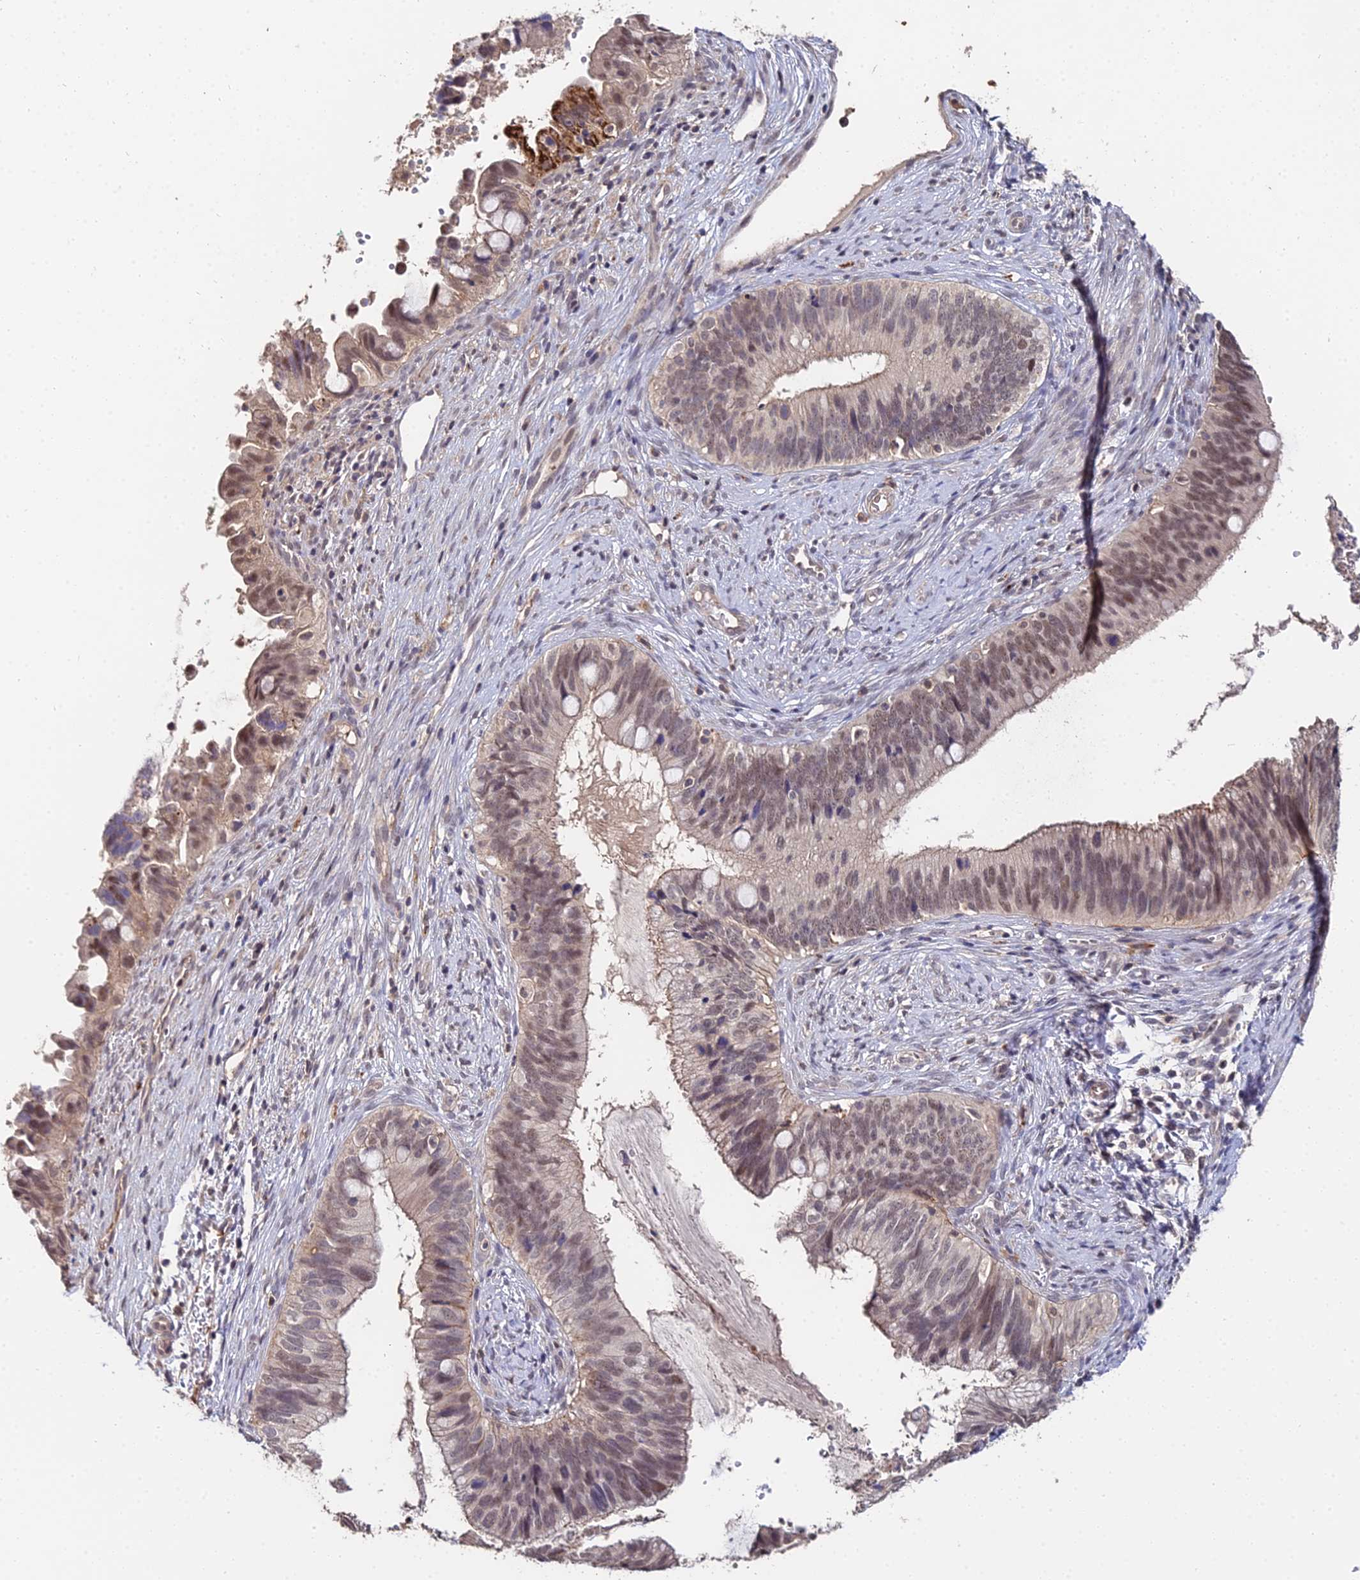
{"staining": {"intensity": "weak", "quantity": ">75%", "location": "nuclear"}, "tissue": "cervical cancer", "cell_type": "Tumor cells", "image_type": "cancer", "snomed": [{"axis": "morphology", "description": "Adenocarcinoma, NOS"}, {"axis": "topography", "description": "Cervix"}], "caption": "IHC micrograph of neoplastic tissue: human adenocarcinoma (cervical) stained using immunohistochemistry (IHC) shows low levels of weak protein expression localized specifically in the nuclear of tumor cells, appearing as a nuclear brown color.", "gene": "LSM5", "patient": {"sex": "female", "age": 42}}